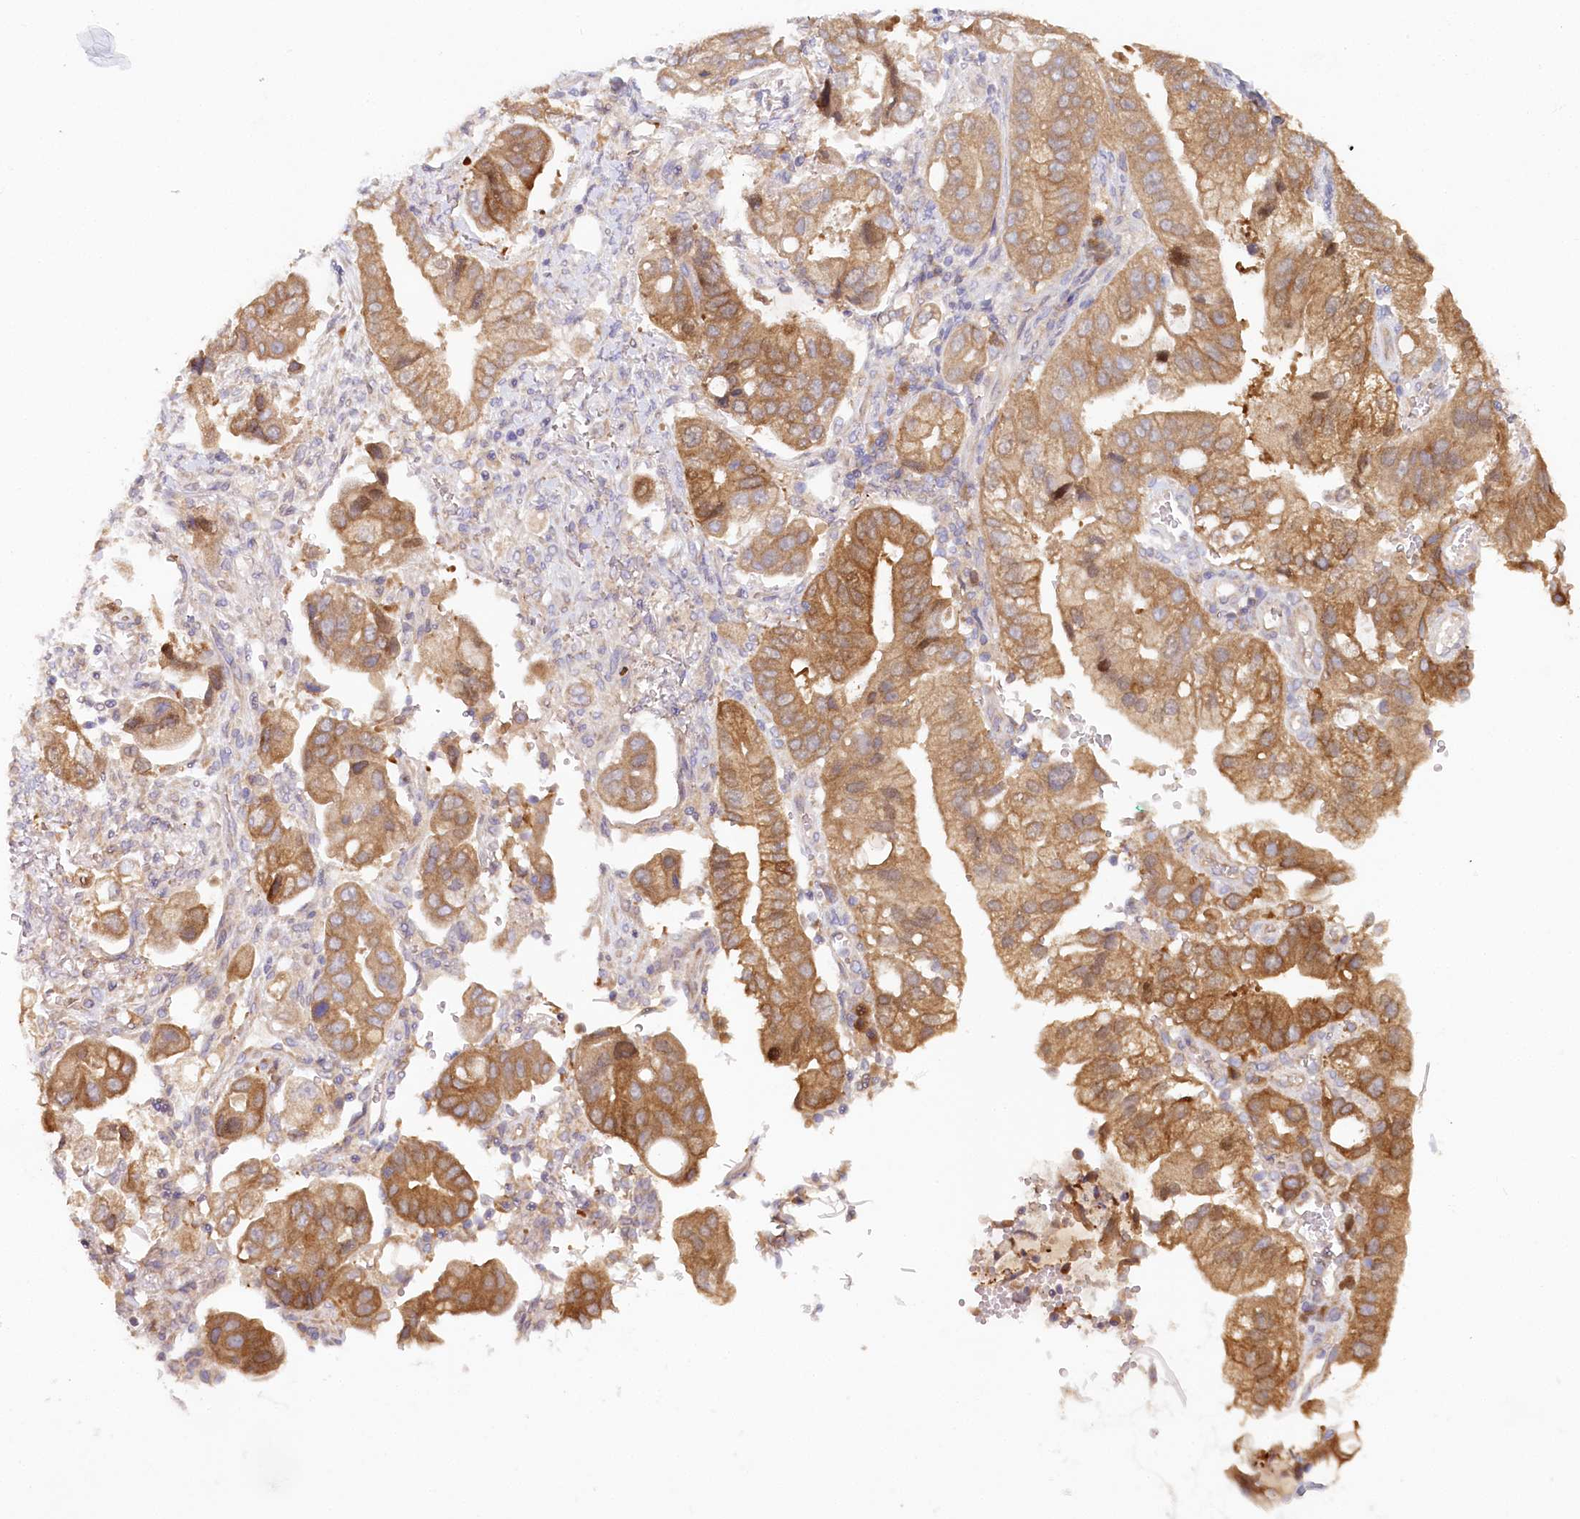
{"staining": {"intensity": "moderate", "quantity": ">75%", "location": "cytoplasmic/membranous"}, "tissue": "stomach cancer", "cell_type": "Tumor cells", "image_type": "cancer", "snomed": [{"axis": "morphology", "description": "Adenocarcinoma, NOS"}, {"axis": "topography", "description": "Stomach"}], "caption": "IHC of stomach cancer demonstrates medium levels of moderate cytoplasmic/membranous expression in approximately >75% of tumor cells.", "gene": "PAIP2", "patient": {"sex": "male", "age": 62}}